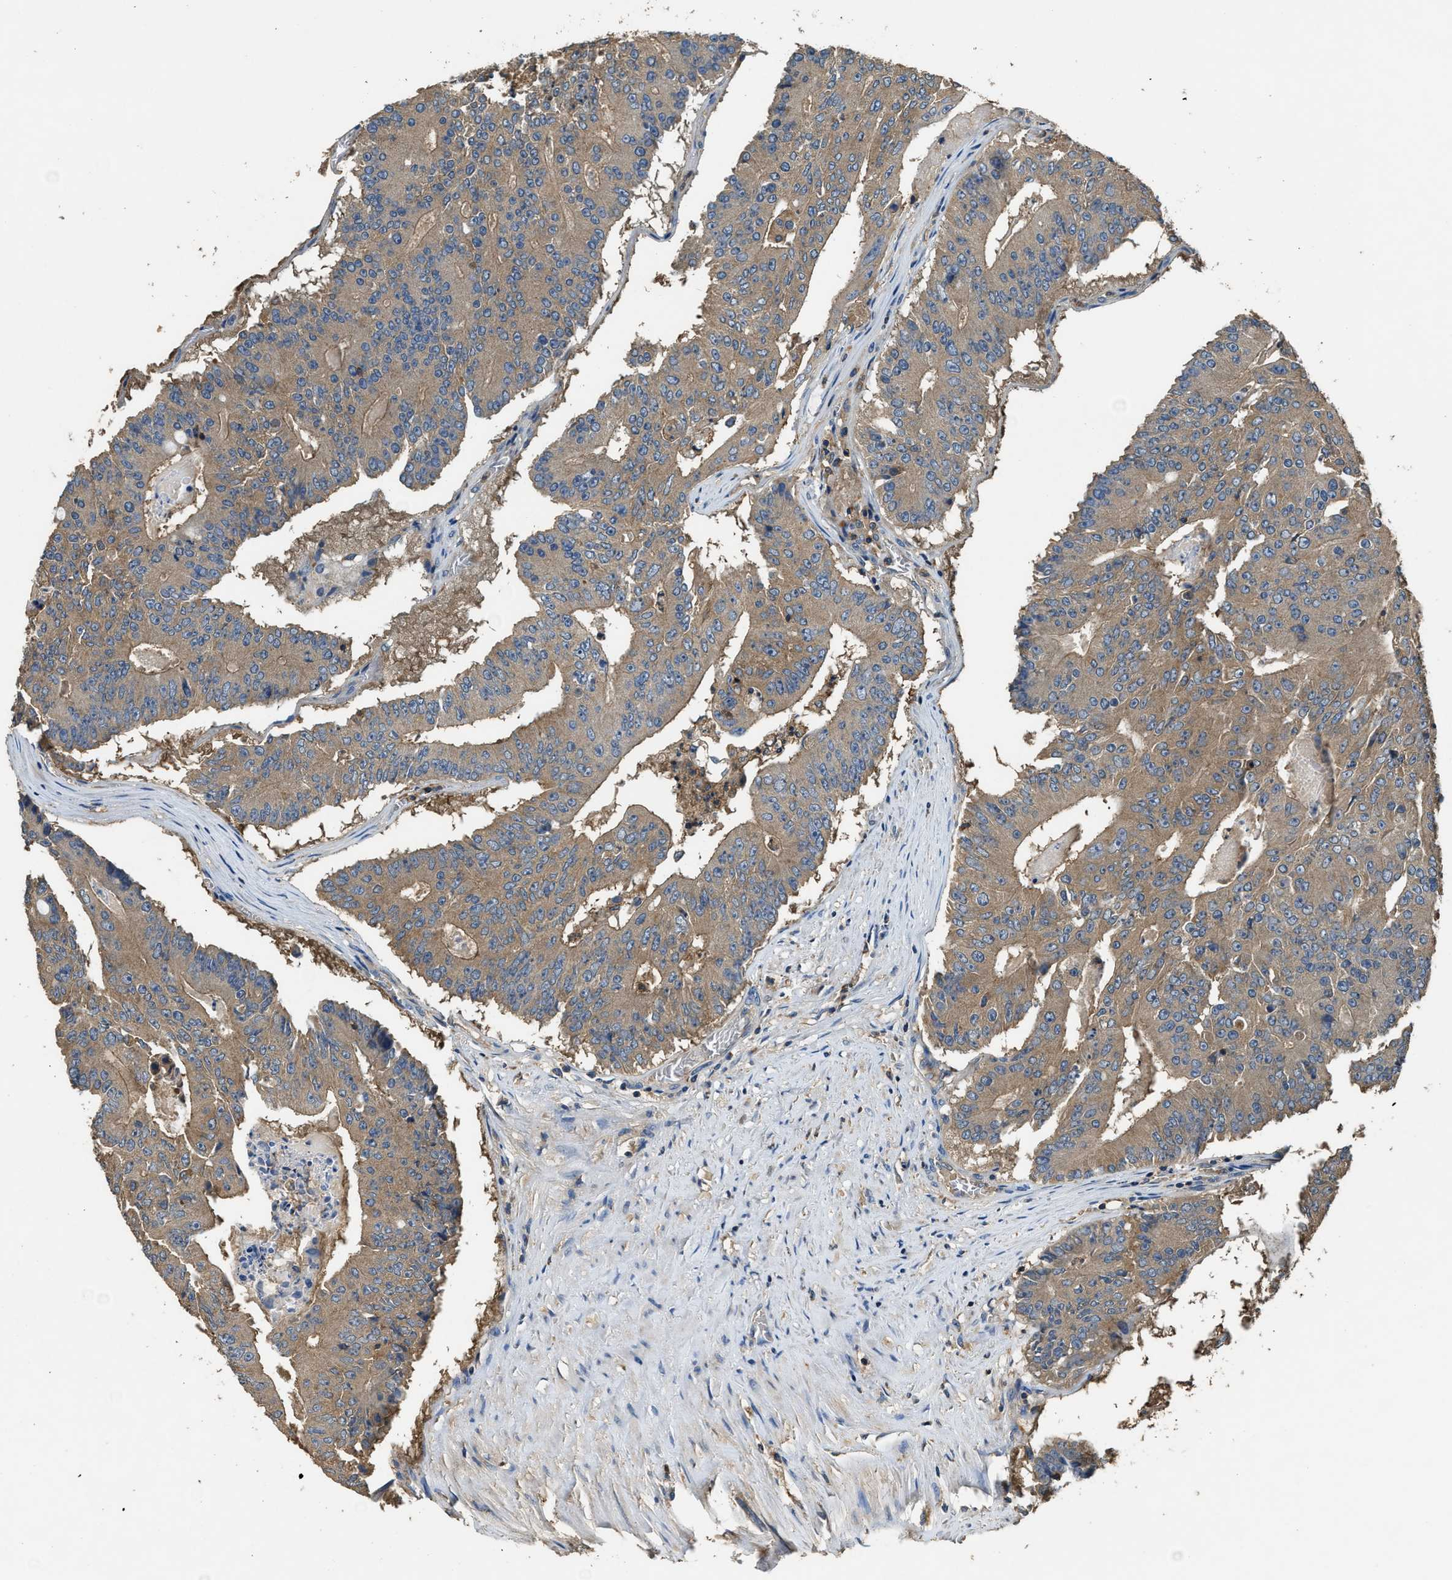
{"staining": {"intensity": "weak", "quantity": ">75%", "location": "cytoplasmic/membranous"}, "tissue": "colorectal cancer", "cell_type": "Tumor cells", "image_type": "cancer", "snomed": [{"axis": "morphology", "description": "Adenocarcinoma, NOS"}, {"axis": "topography", "description": "Colon"}], "caption": "Tumor cells reveal low levels of weak cytoplasmic/membranous positivity in about >75% of cells in human adenocarcinoma (colorectal).", "gene": "BLOC1S1", "patient": {"sex": "male", "age": 87}}